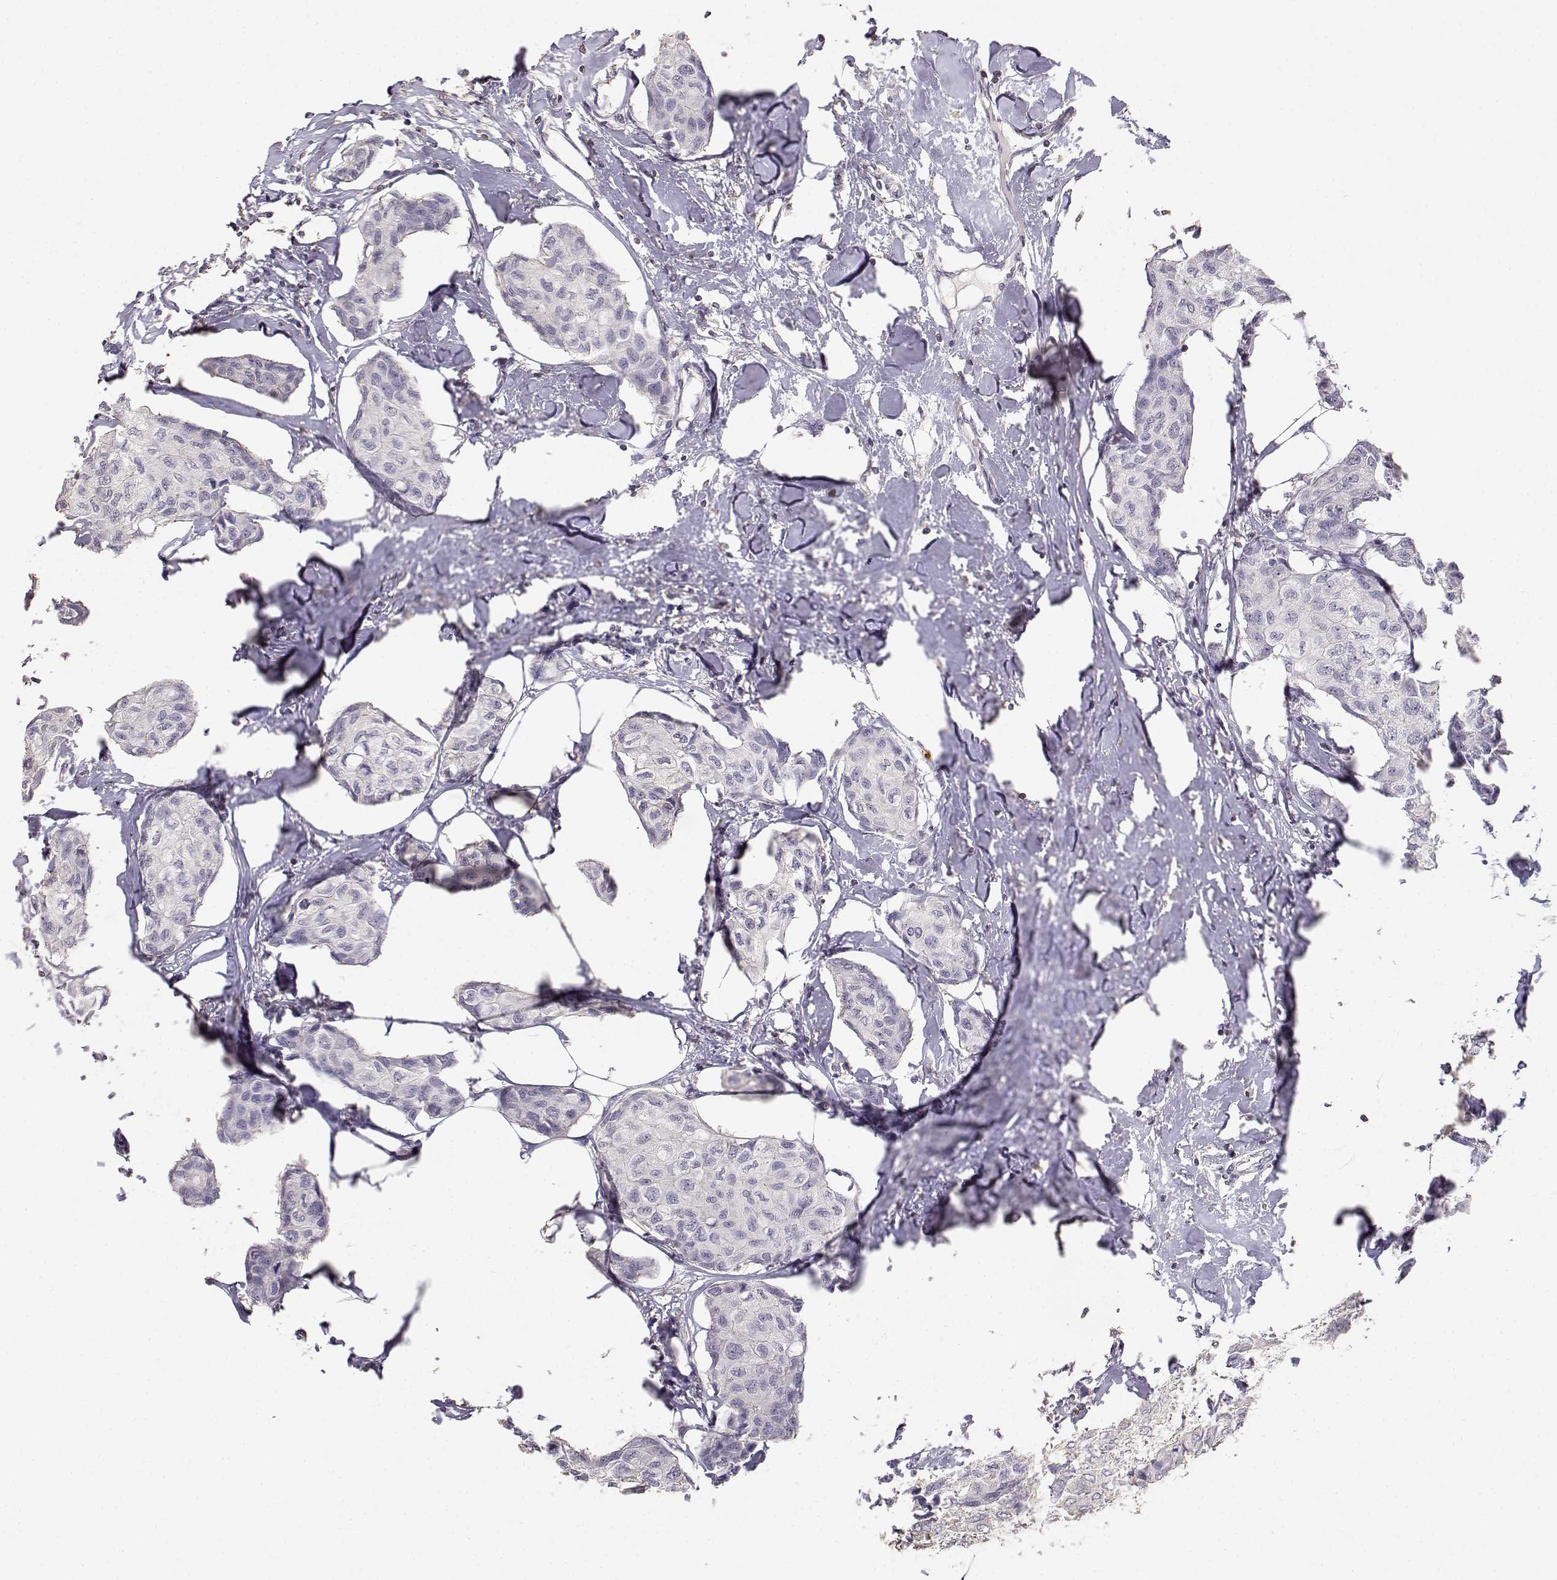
{"staining": {"intensity": "negative", "quantity": "none", "location": "none"}, "tissue": "breast cancer", "cell_type": "Tumor cells", "image_type": "cancer", "snomed": [{"axis": "morphology", "description": "Duct carcinoma"}, {"axis": "topography", "description": "Breast"}], "caption": "High magnification brightfield microscopy of breast cancer (invasive ductal carcinoma) stained with DAB (brown) and counterstained with hematoxylin (blue): tumor cells show no significant expression.", "gene": "TNFRSF10C", "patient": {"sex": "female", "age": 80}}